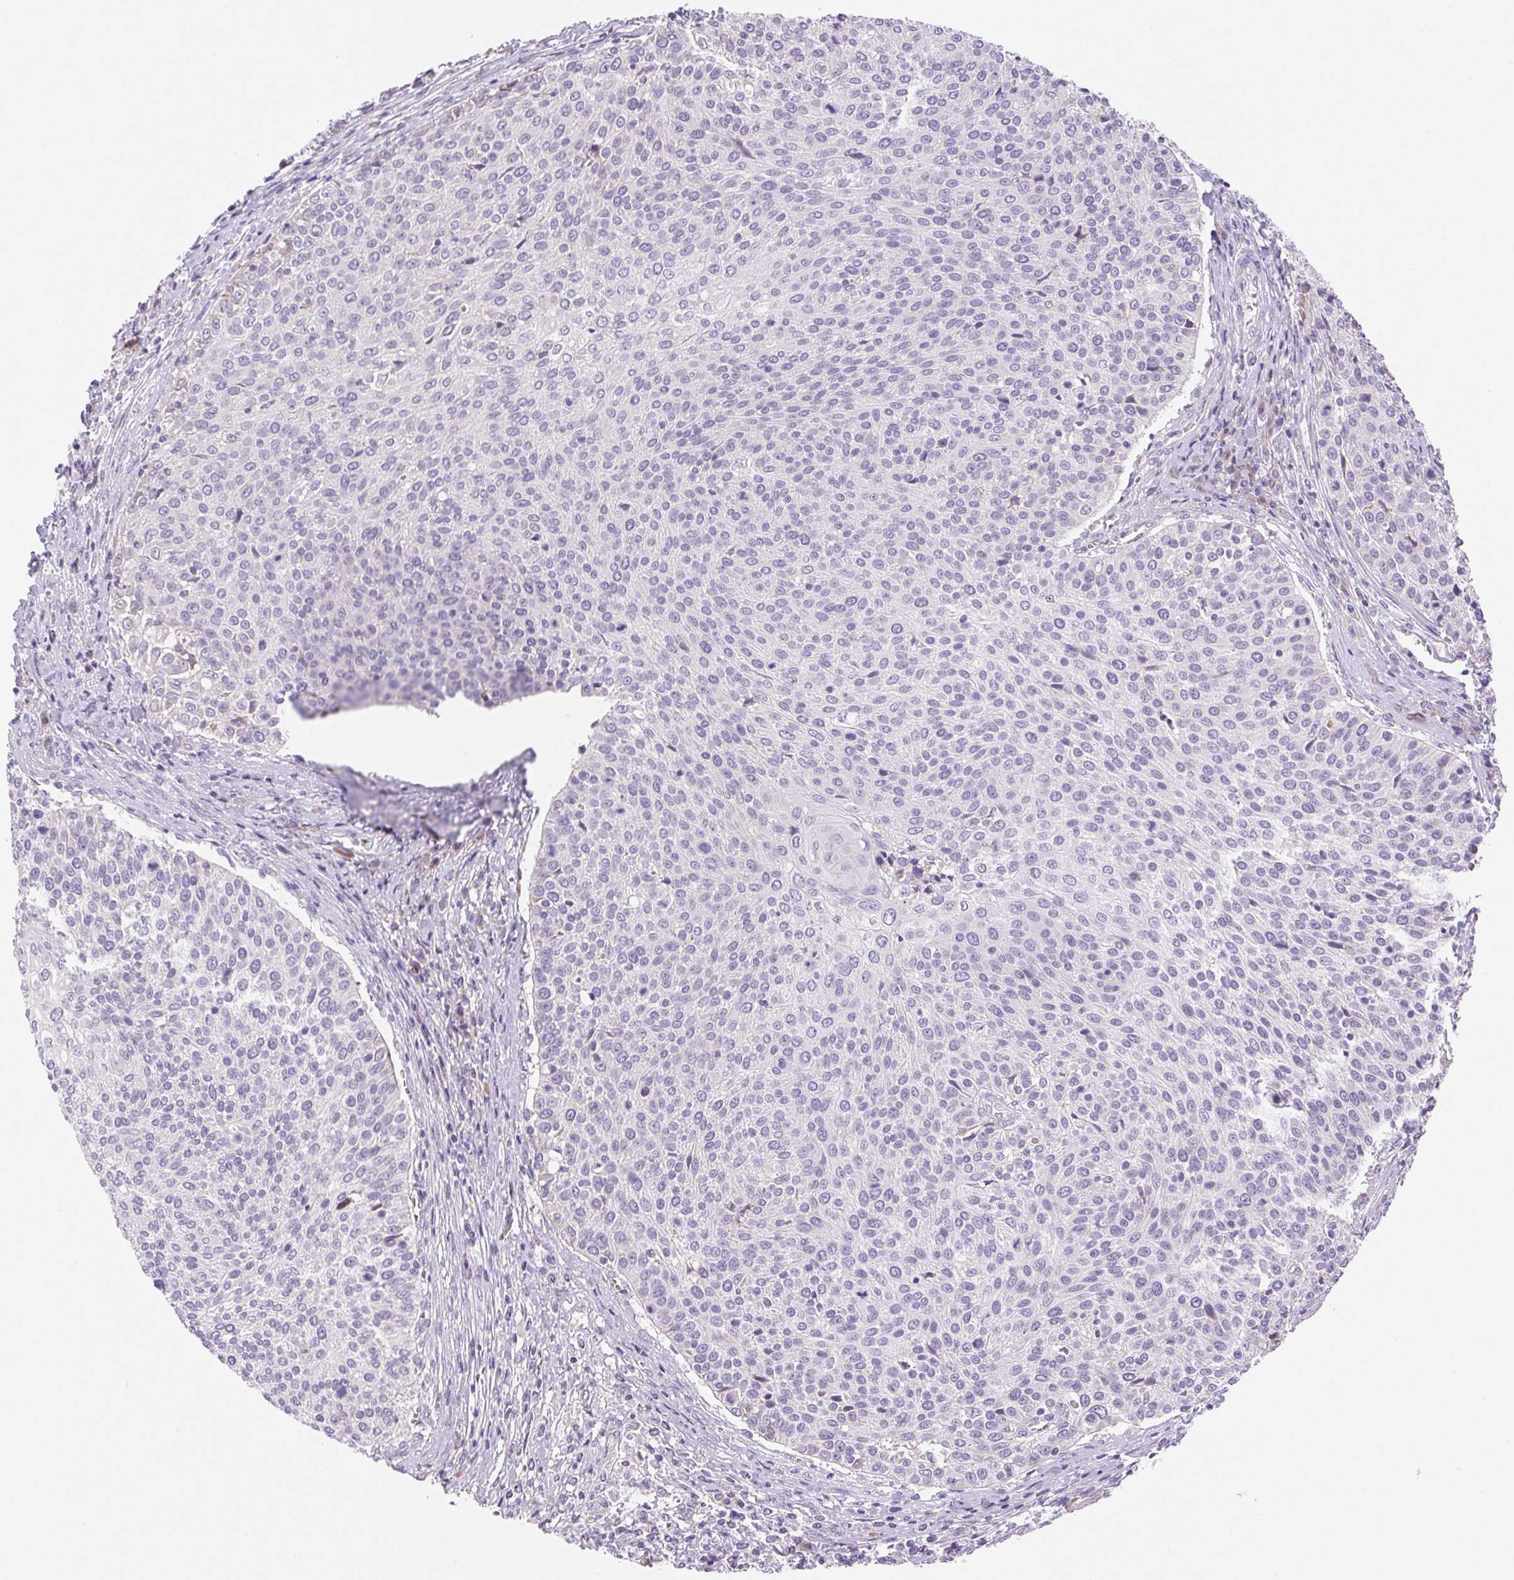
{"staining": {"intensity": "negative", "quantity": "none", "location": "none"}, "tissue": "cervical cancer", "cell_type": "Tumor cells", "image_type": "cancer", "snomed": [{"axis": "morphology", "description": "Squamous cell carcinoma, NOS"}, {"axis": "topography", "description": "Cervix"}], "caption": "A photomicrograph of human cervical cancer (squamous cell carcinoma) is negative for staining in tumor cells.", "gene": "ARHGAP11B", "patient": {"sex": "female", "age": 31}}